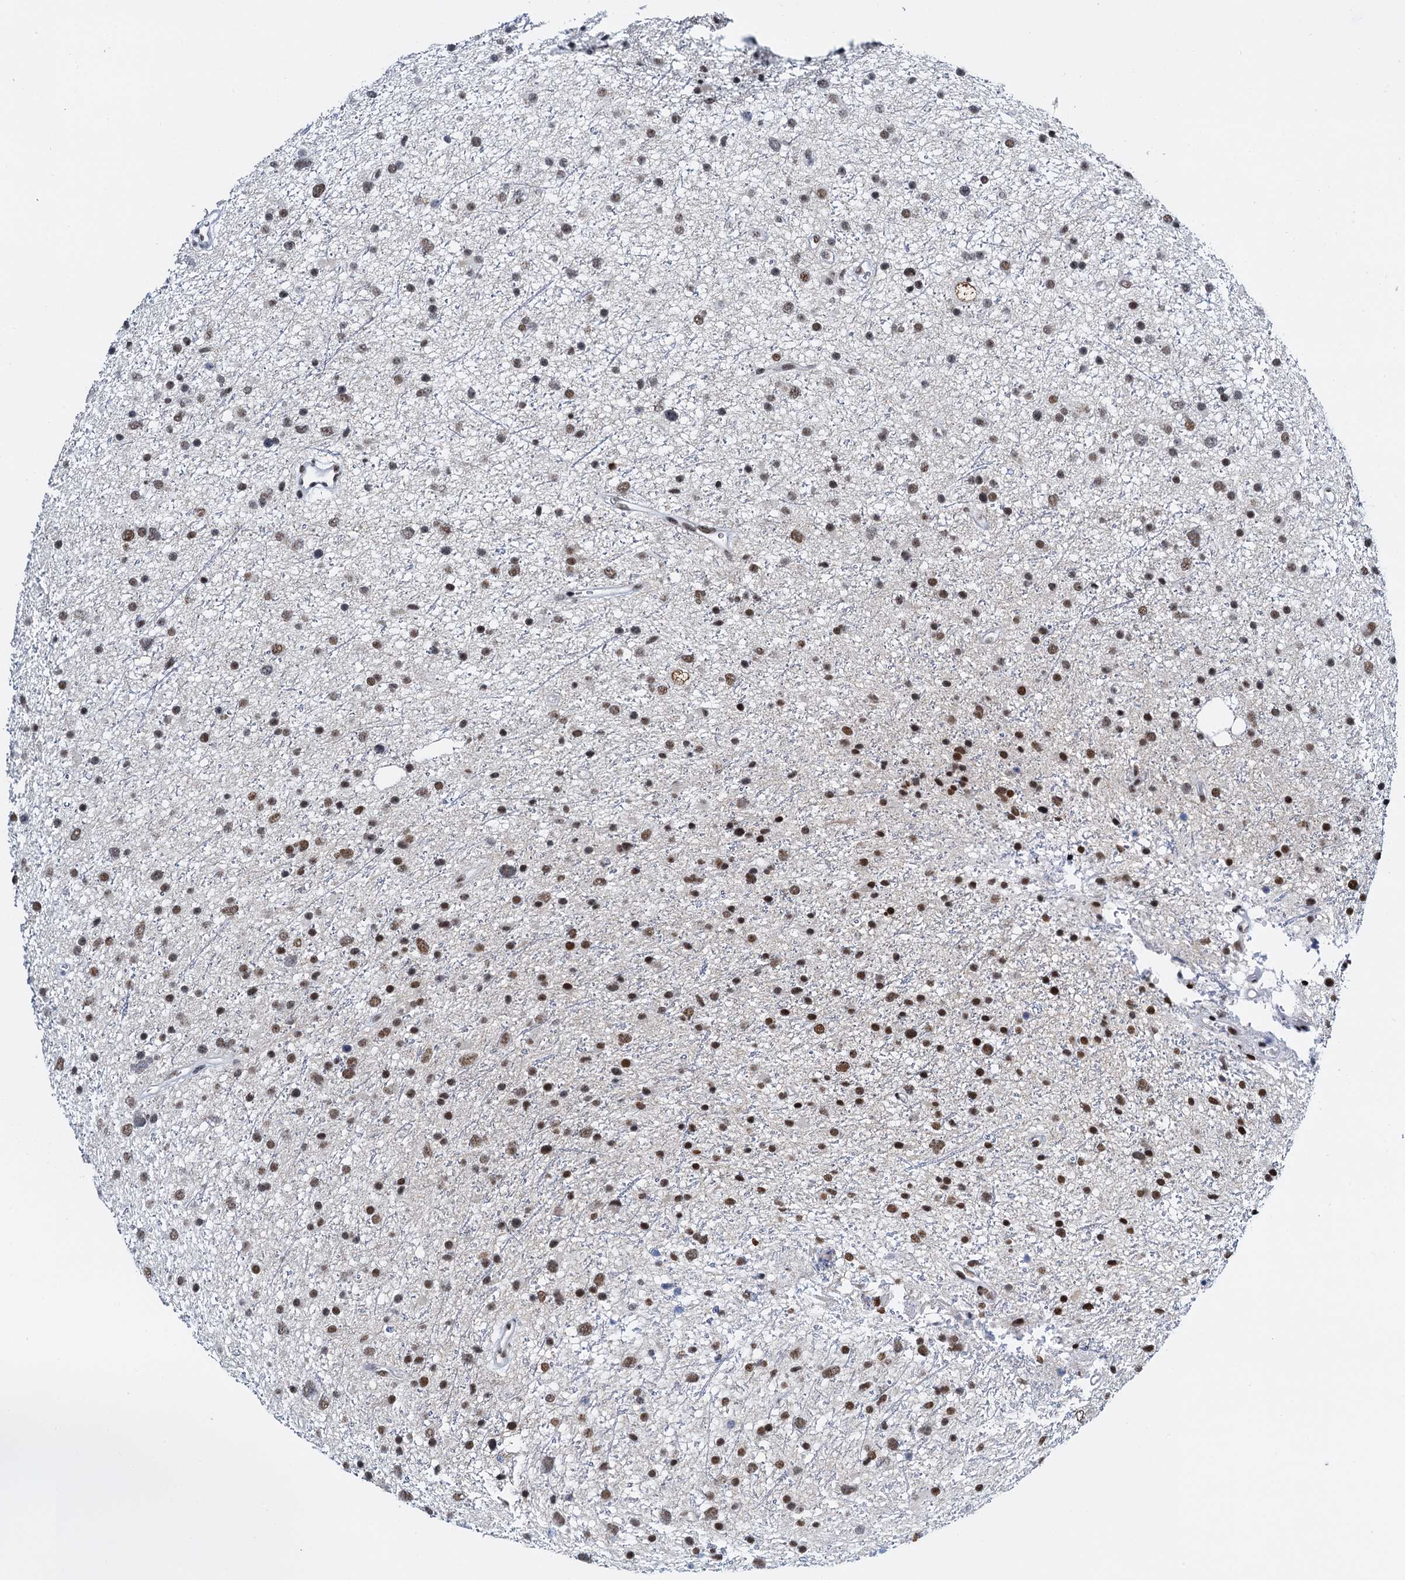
{"staining": {"intensity": "moderate", "quantity": ">75%", "location": "nuclear"}, "tissue": "glioma", "cell_type": "Tumor cells", "image_type": "cancer", "snomed": [{"axis": "morphology", "description": "Glioma, malignant, Low grade"}, {"axis": "topography", "description": "Cerebral cortex"}], "caption": "Immunohistochemical staining of human glioma displays medium levels of moderate nuclear protein expression in about >75% of tumor cells.", "gene": "SLTM", "patient": {"sex": "female", "age": 39}}